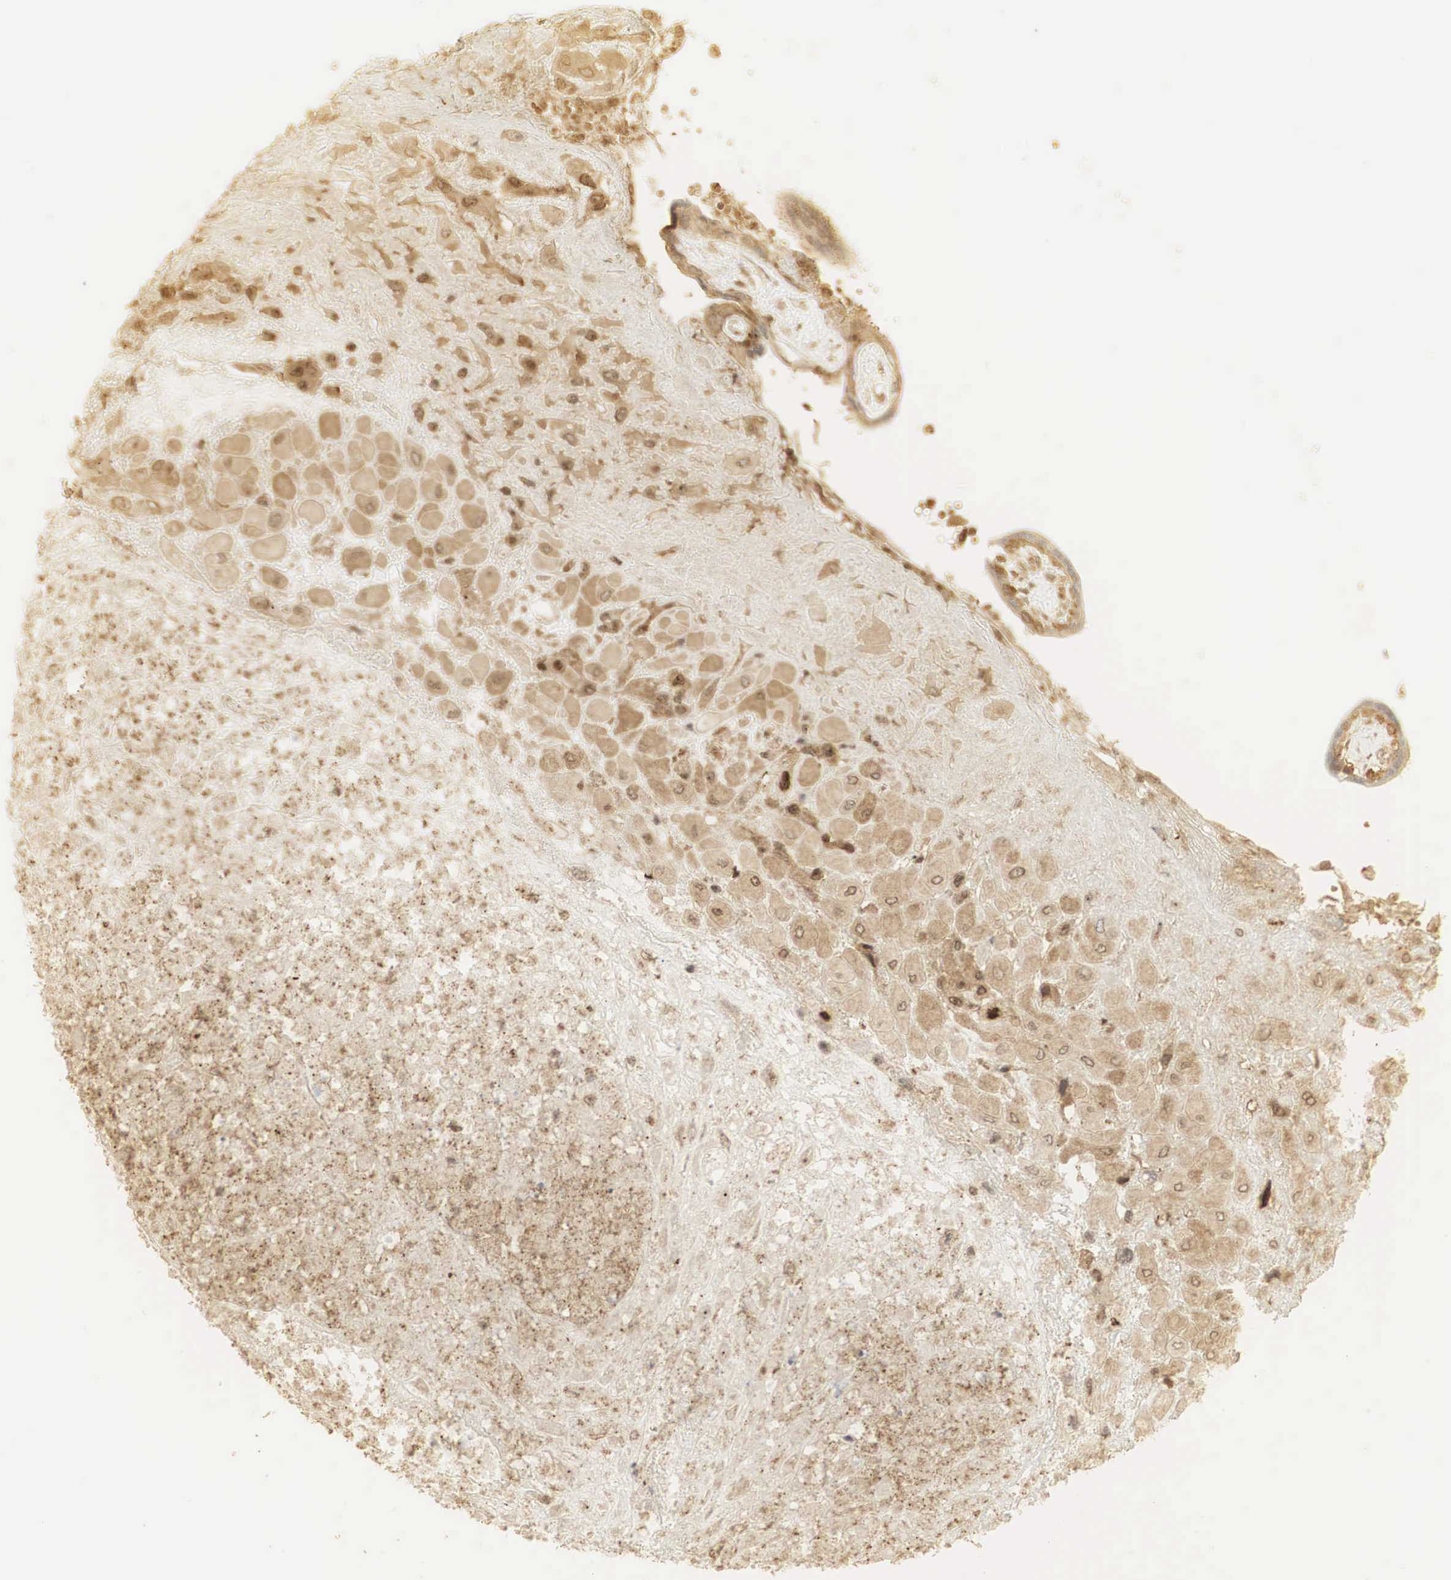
{"staining": {"intensity": "moderate", "quantity": "25%-75%", "location": "cytoplasmic/membranous,nuclear"}, "tissue": "placenta", "cell_type": "Decidual cells", "image_type": "normal", "snomed": [{"axis": "morphology", "description": "Normal tissue, NOS"}, {"axis": "topography", "description": "Placenta"}], "caption": "Immunohistochemistry (IHC) photomicrograph of normal placenta stained for a protein (brown), which reveals medium levels of moderate cytoplasmic/membranous,nuclear positivity in approximately 25%-75% of decidual cells.", "gene": "RNF113A", "patient": {"sex": "female", "age": 31}}